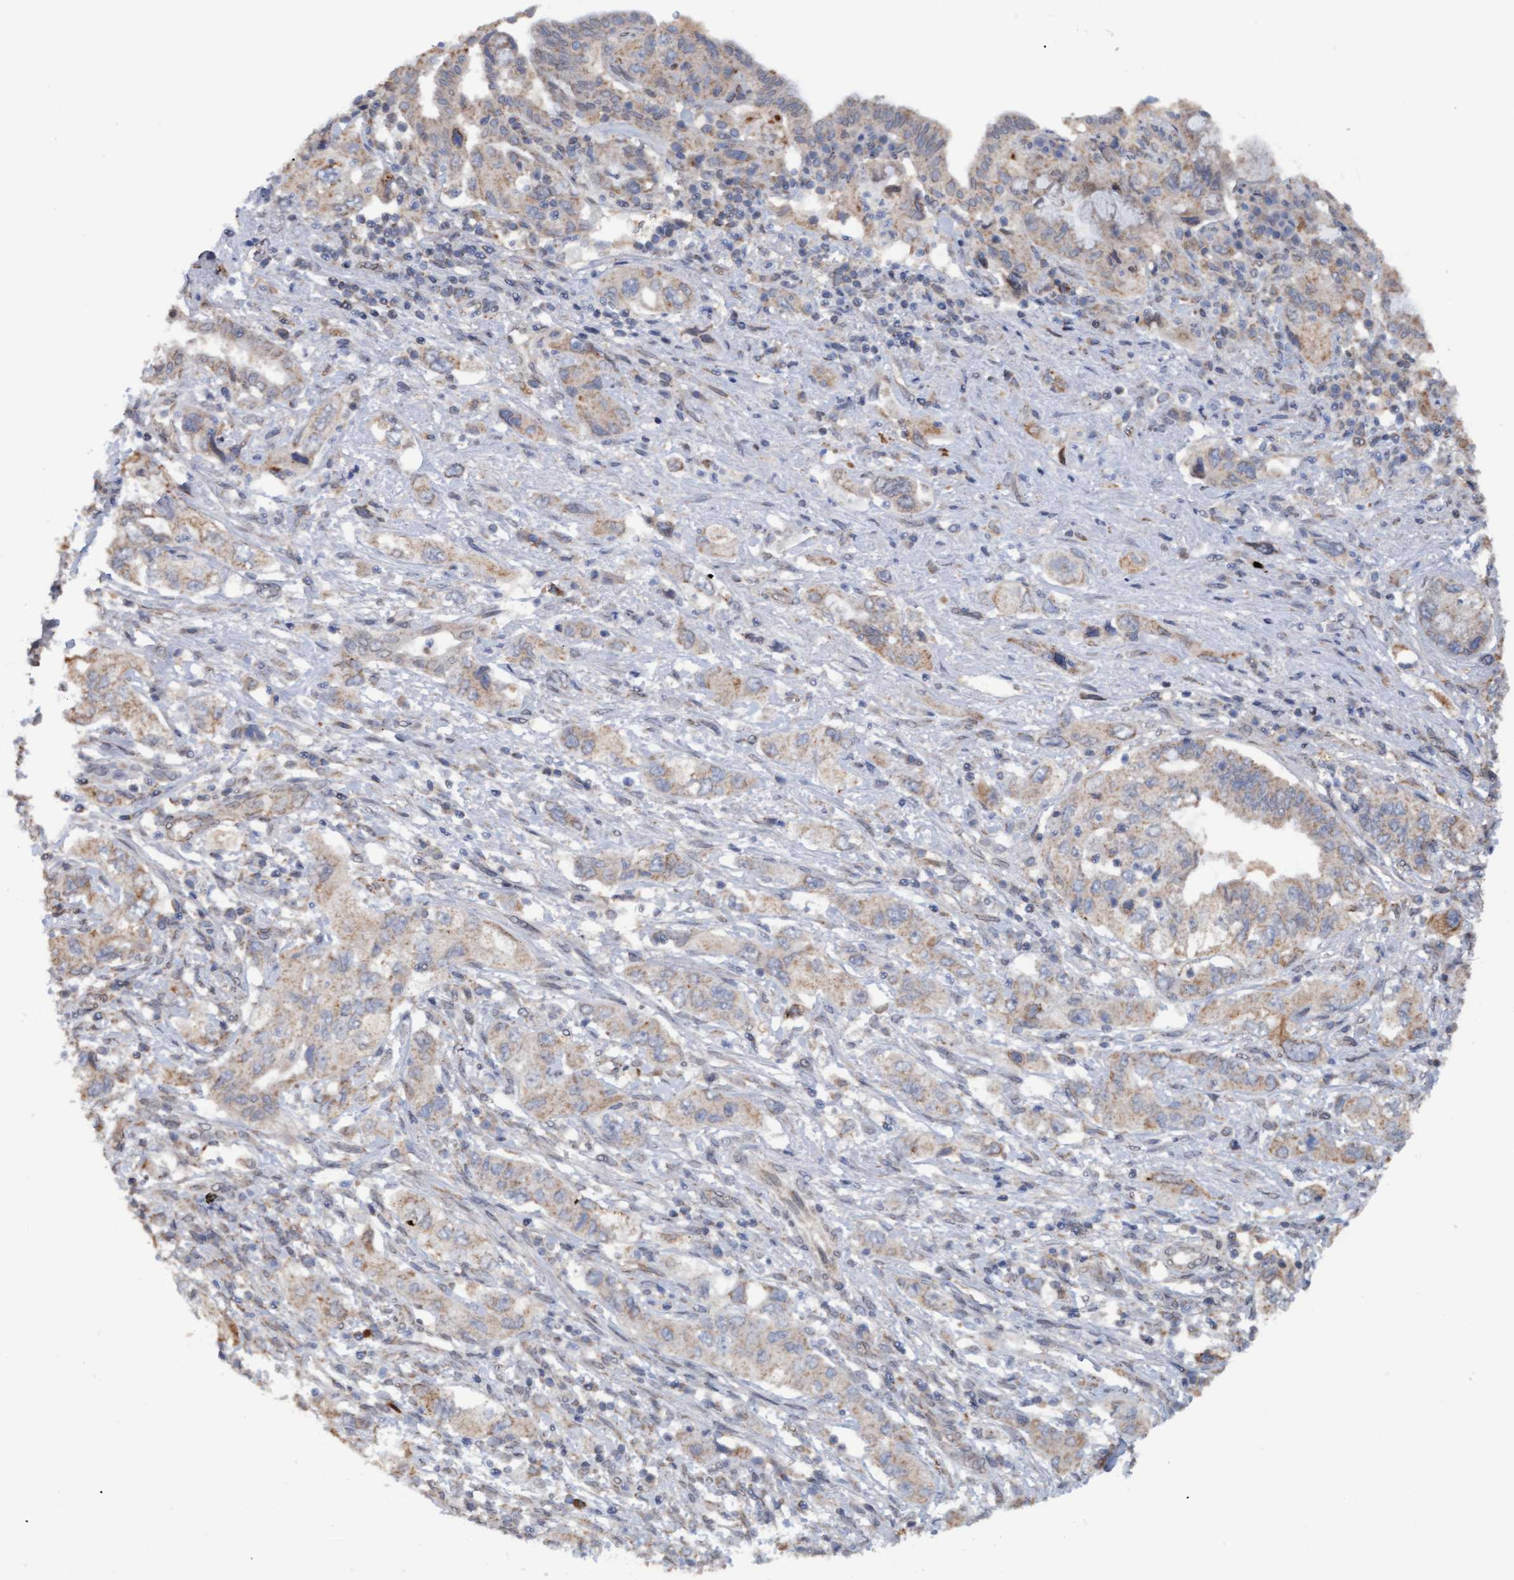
{"staining": {"intensity": "weak", "quantity": "<25%", "location": "cytoplasmic/membranous"}, "tissue": "pancreatic cancer", "cell_type": "Tumor cells", "image_type": "cancer", "snomed": [{"axis": "morphology", "description": "Adenocarcinoma, NOS"}, {"axis": "topography", "description": "Pancreas"}], "caption": "Tumor cells are negative for protein expression in human adenocarcinoma (pancreatic). Nuclei are stained in blue.", "gene": "MGLL", "patient": {"sex": "female", "age": 73}}